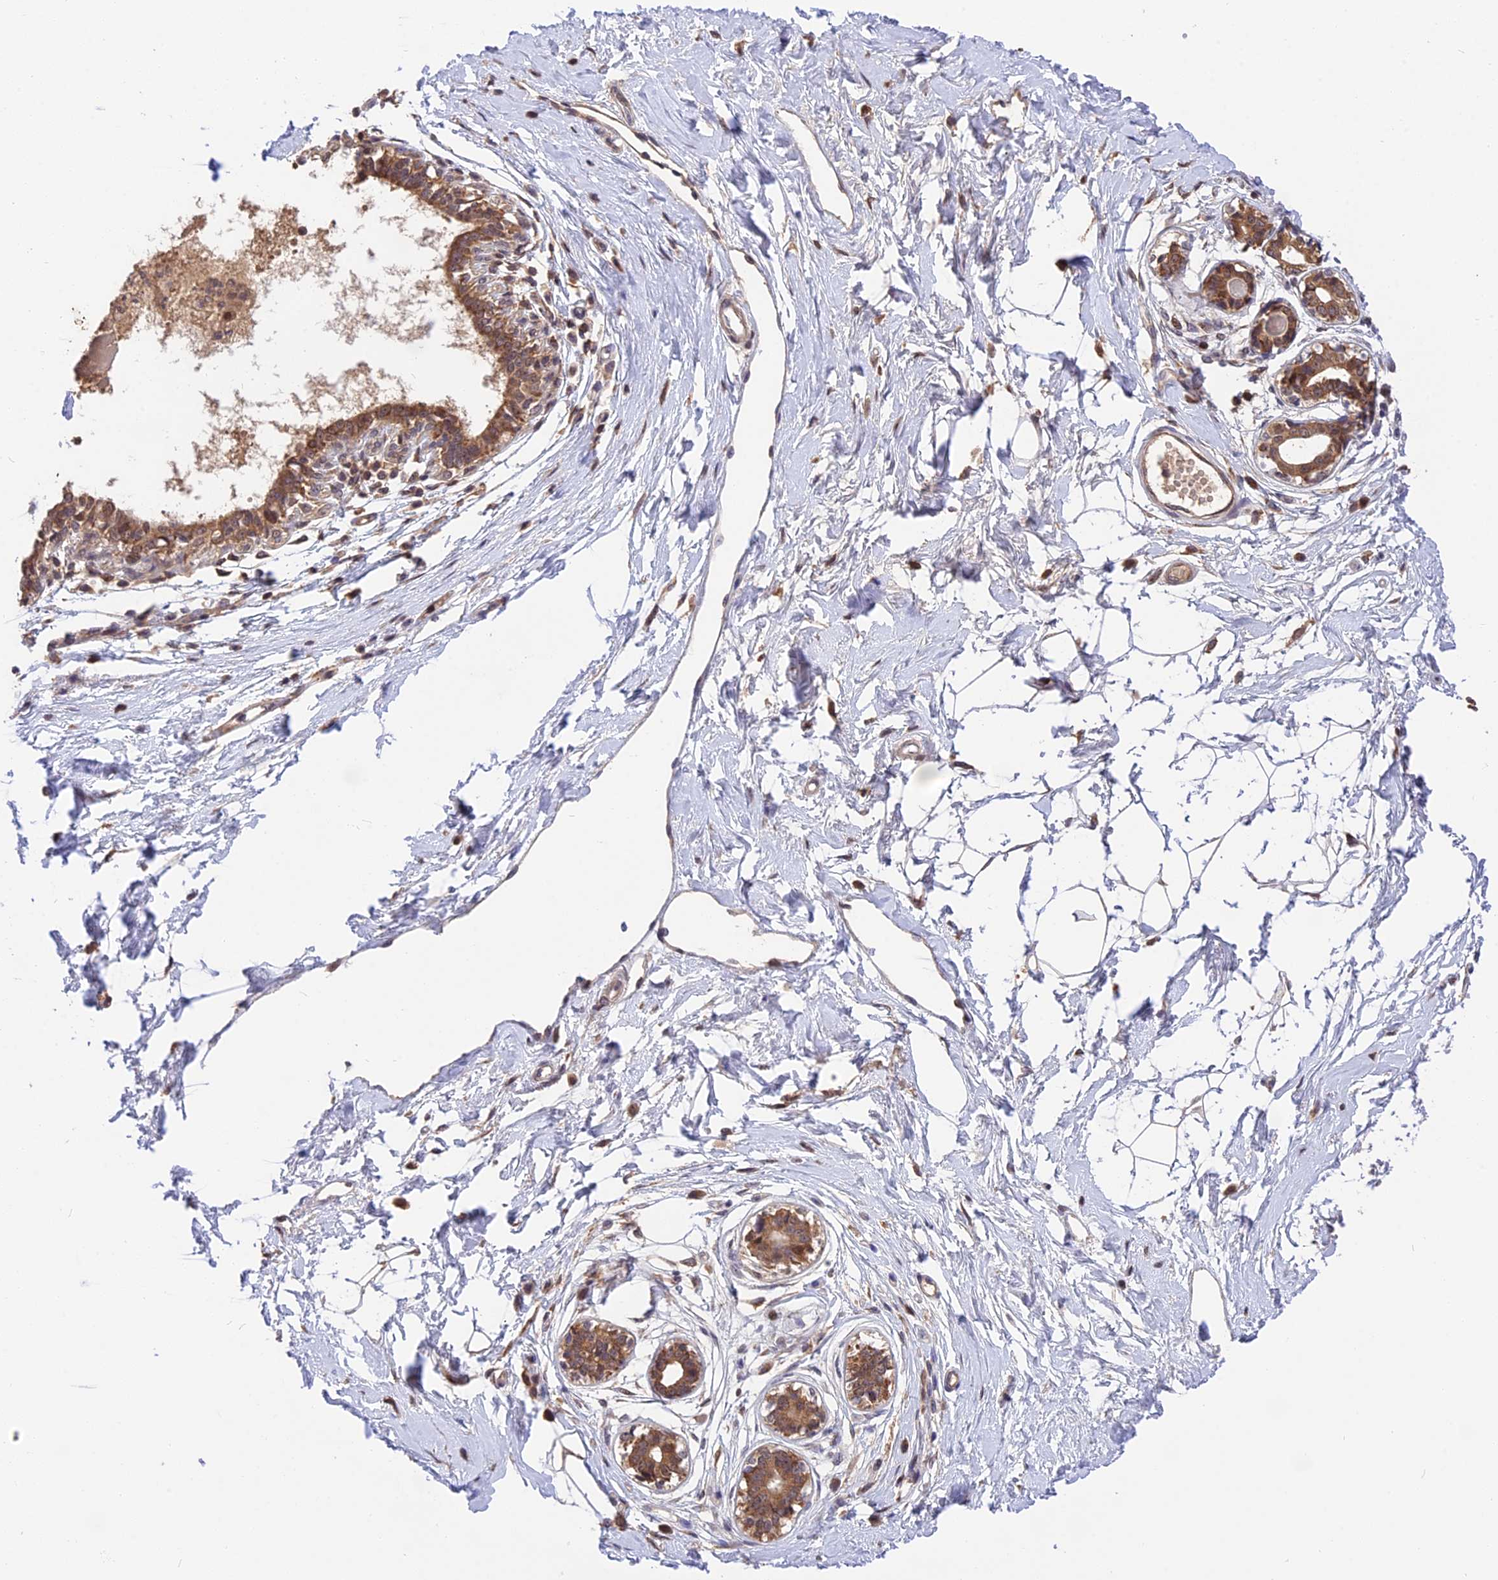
{"staining": {"intensity": "weak", "quantity": "<25%", "location": "cytoplasmic/membranous"}, "tissue": "breast", "cell_type": "Adipocytes", "image_type": "normal", "snomed": [{"axis": "morphology", "description": "Normal tissue, NOS"}, {"axis": "topography", "description": "Breast"}], "caption": "This is an immunohistochemistry image of benign human breast. There is no positivity in adipocytes.", "gene": "RERGL", "patient": {"sex": "female", "age": 45}}